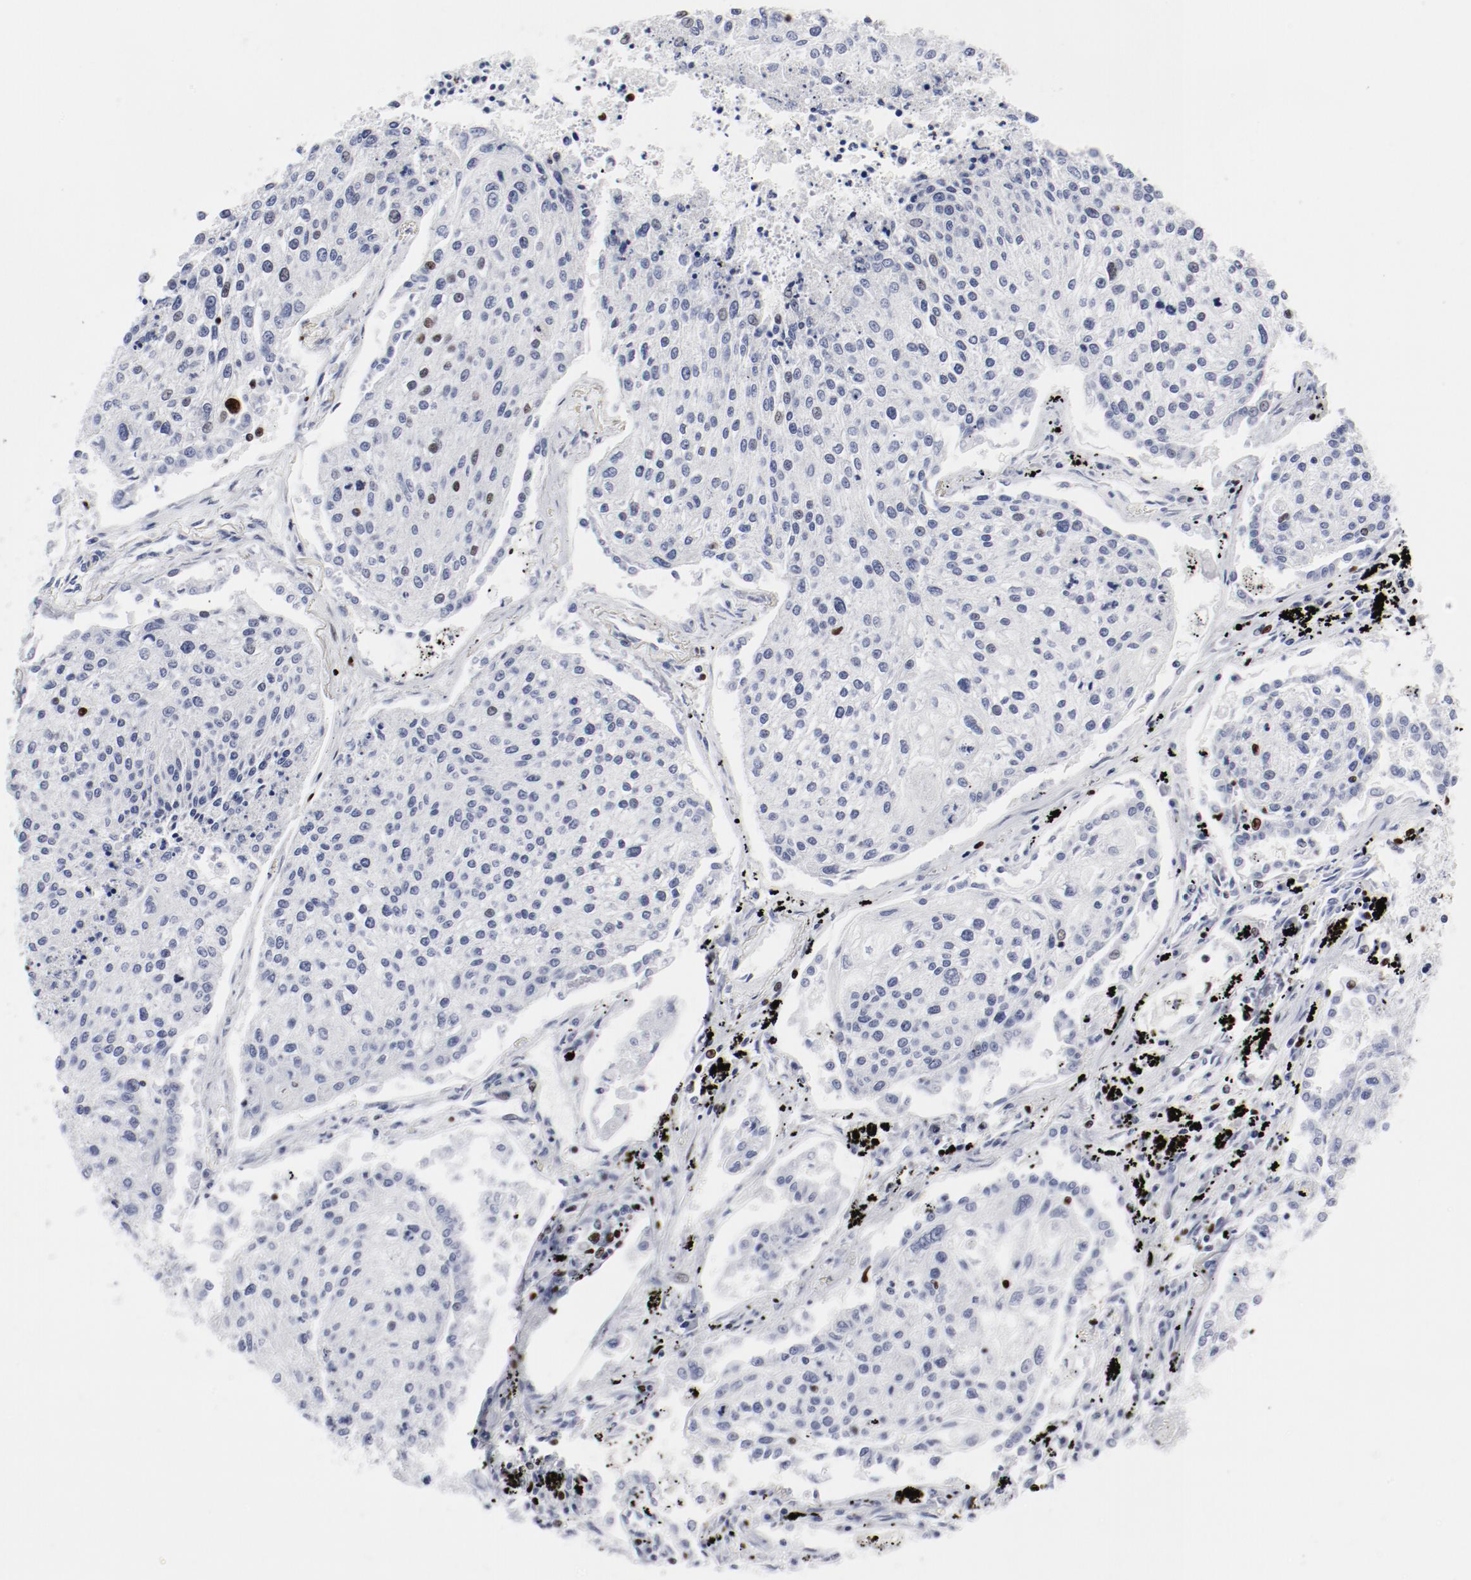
{"staining": {"intensity": "moderate", "quantity": "<25%", "location": "nuclear"}, "tissue": "lung cancer", "cell_type": "Tumor cells", "image_type": "cancer", "snomed": [{"axis": "morphology", "description": "Squamous cell carcinoma, NOS"}, {"axis": "topography", "description": "Lung"}], "caption": "Protein staining demonstrates moderate nuclear staining in about <25% of tumor cells in lung squamous cell carcinoma.", "gene": "SMARCC2", "patient": {"sex": "male", "age": 75}}